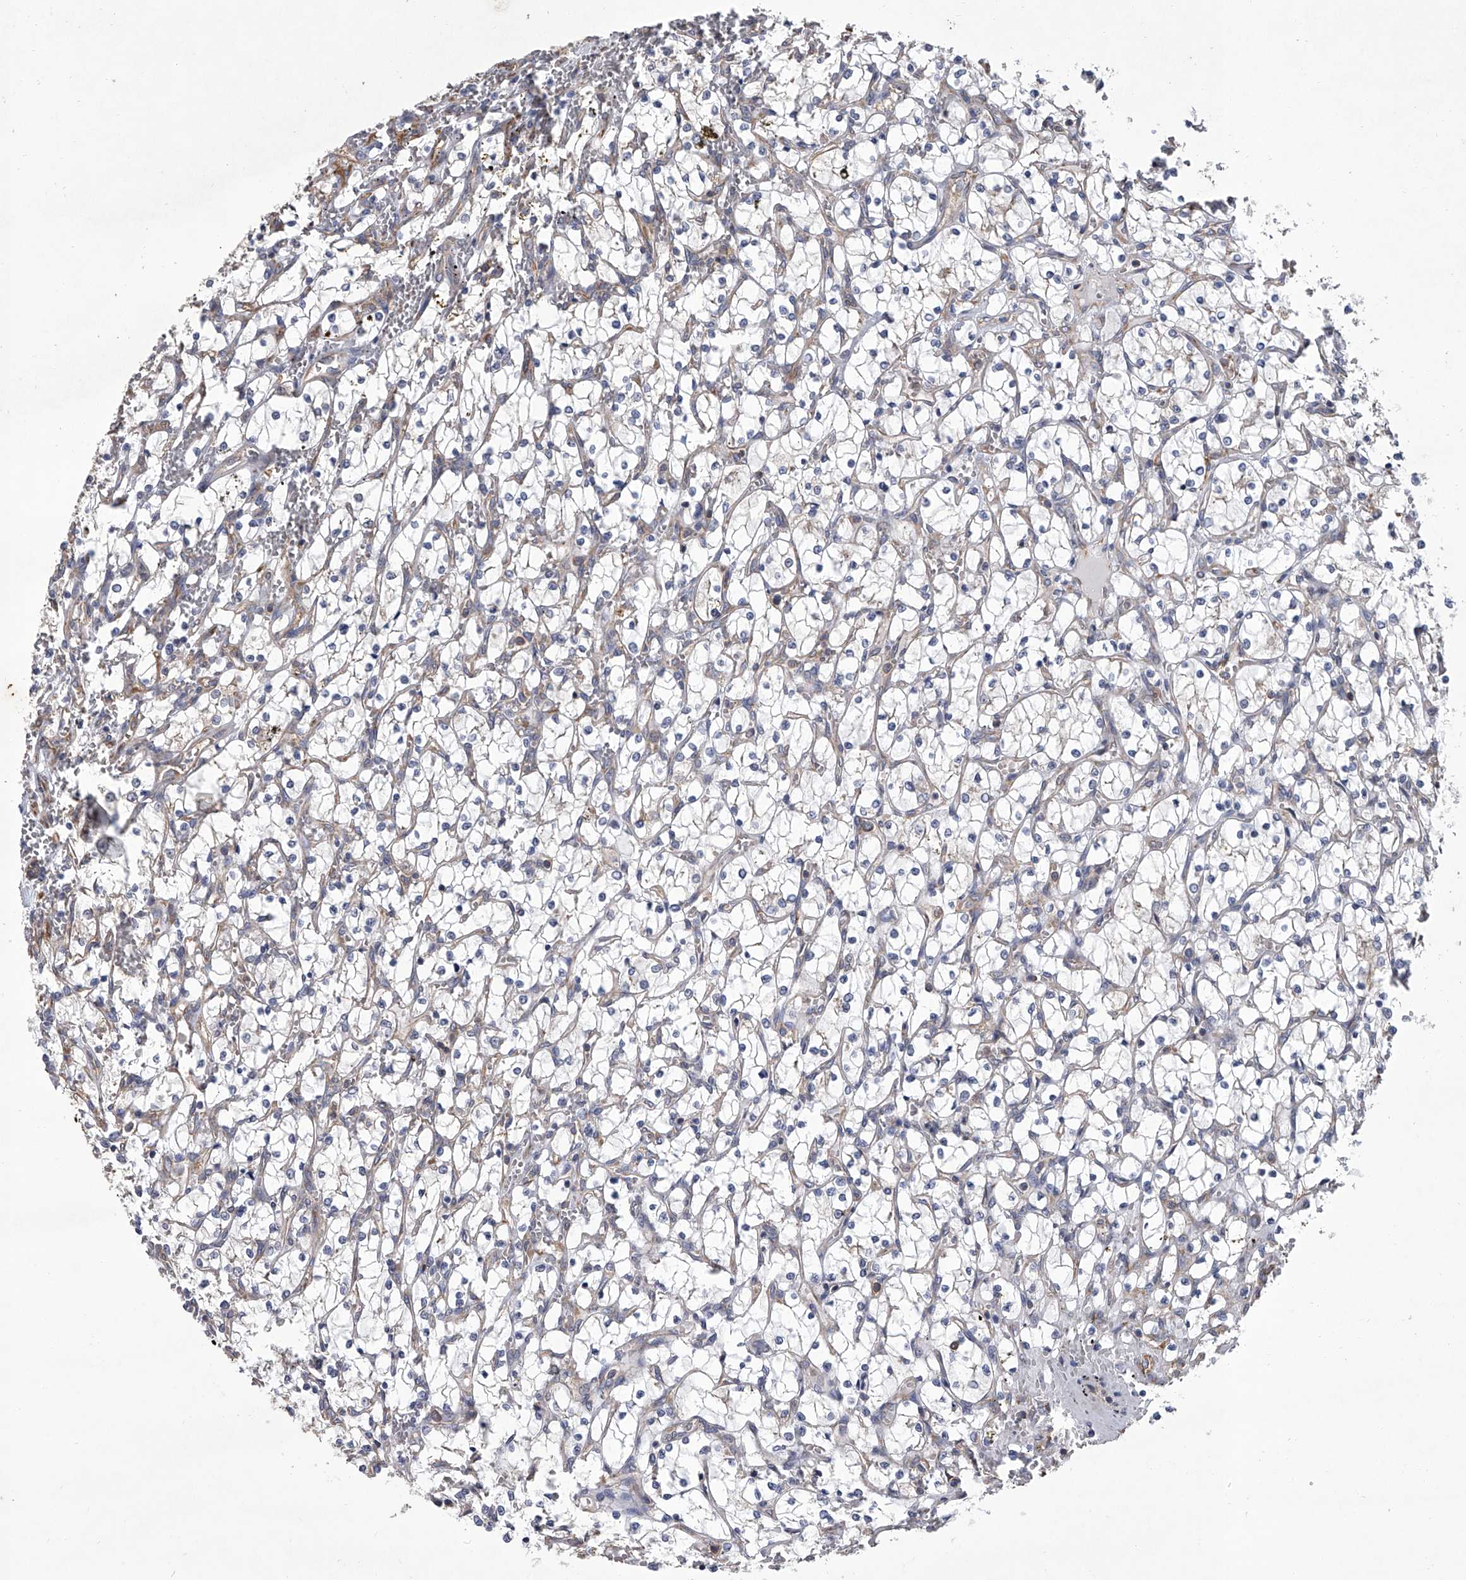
{"staining": {"intensity": "negative", "quantity": "none", "location": "none"}, "tissue": "renal cancer", "cell_type": "Tumor cells", "image_type": "cancer", "snomed": [{"axis": "morphology", "description": "Adenocarcinoma, NOS"}, {"axis": "topography", "description": "Kidney"}], "caption": "This micrograph is of renal cancer (adenocarcinoma) stained with IHC to label a protein in brown with the nuclei are counter-stained blue. There is no positivity in tumor cells. (DAB (3,3'-diaminobenzidine) immunohistochemistry (IHC) with hematoxylin counter stain).", "gene": "EIF2S2", "patient": {"sex": "female", "age": 69}}